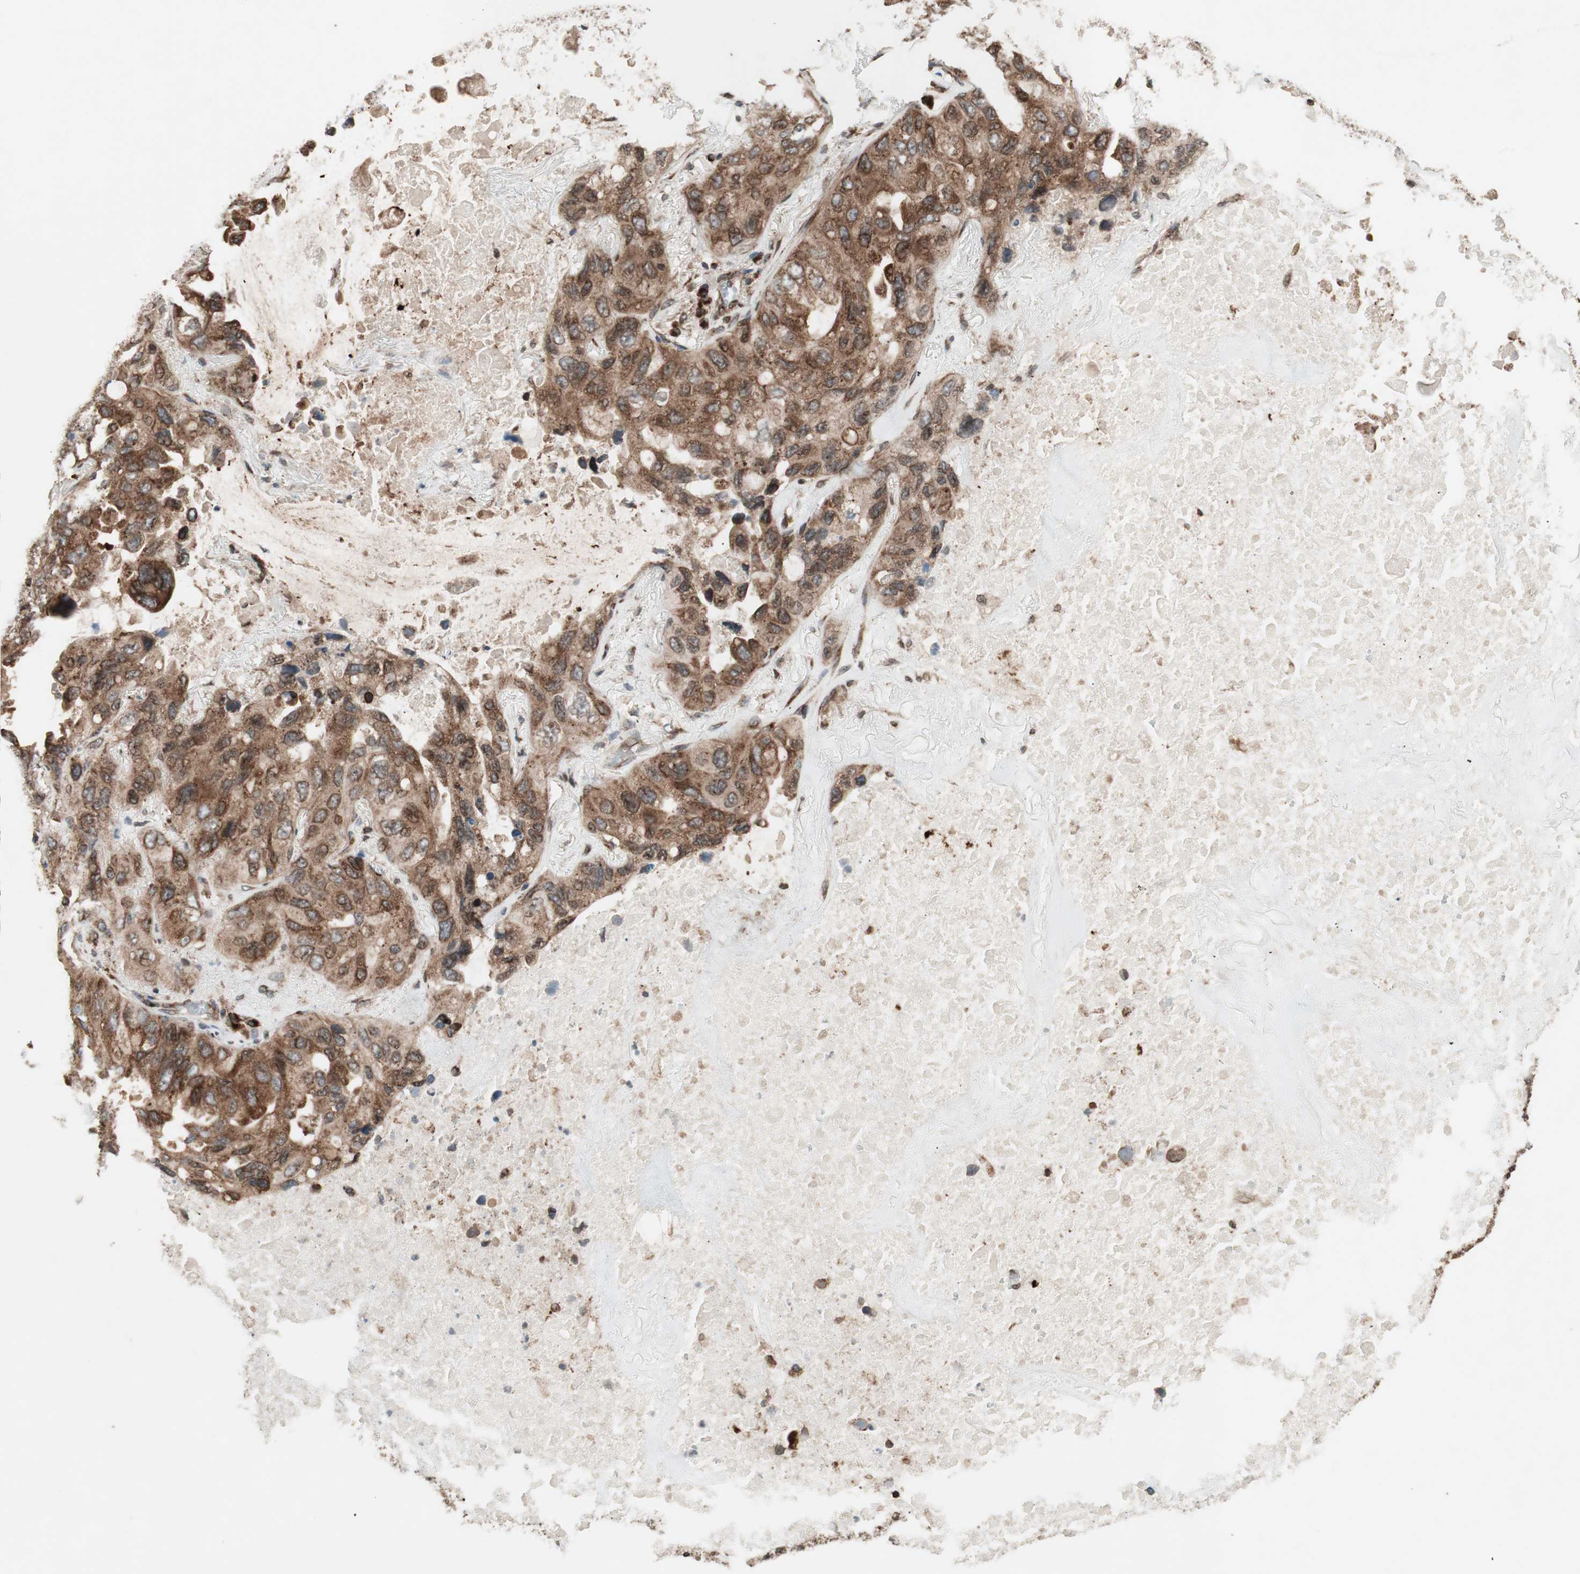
{"staining": {"intensity": "strong", "quantity": ">75%", "location": "cytoplasmic/membranous,nuclear"}, "tissue": "lung cancer", "cell_type": "Tumor cells", "image_type": "cancer", "snomed": [{"axis": "morphology", "description": "Squamous cell carcinoma, NOS"}, {"axis": "topography", "description": "Lung"}], "caption": "Immunohistochemistry photomicrograph of squamous cell carcinoma (lung) stained for a protein (brown), which displays high levels of strong cytoplasmic/membranous and nuclear staining in about >75% of tumor cells.", "gene": "NUP62", "patient": {"sex": "female", "age": 73}}